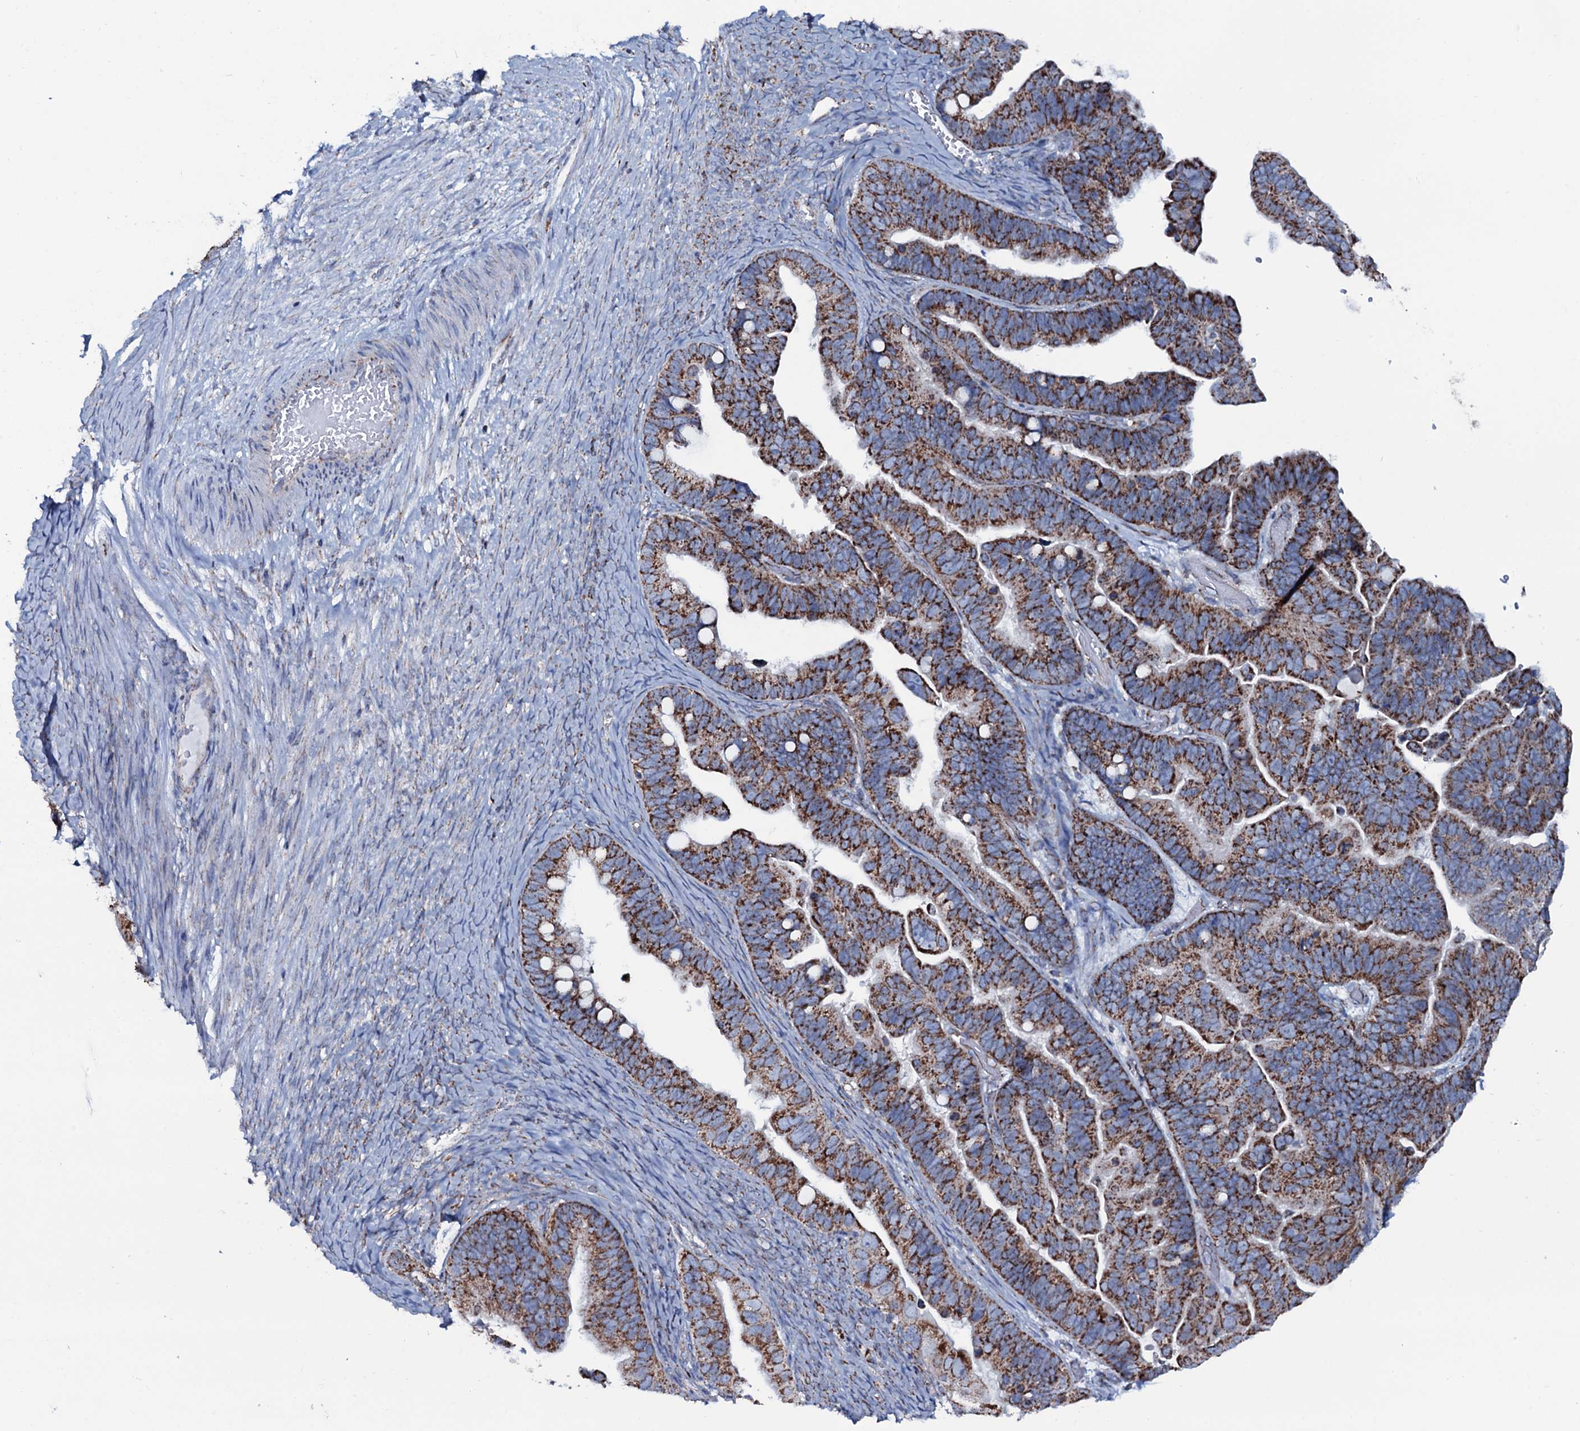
{"staining": {"intensity": "strong", "quantity": ">75%", "location": "cytoplasmic/membranous"}, "tissue": "ovarian cancer", "cell_type": "Tumor cells", "image_type": "cancer", "snomed": [{"axis": "morphology", "description": "Cystadenocarcinoma, serous, NOS"}, {"axis": "topography", "description": "Ovary"}], "caption": "About >75% of tumor cells in ovarian cancer (serous cystadenocarcinoma) exhibit strong cytoplasmic/membranous protein staining as visualized by brown immunohistochemical staining.", "gene": "MRPS35", "patient": {"sex": "female", "age": 56}}